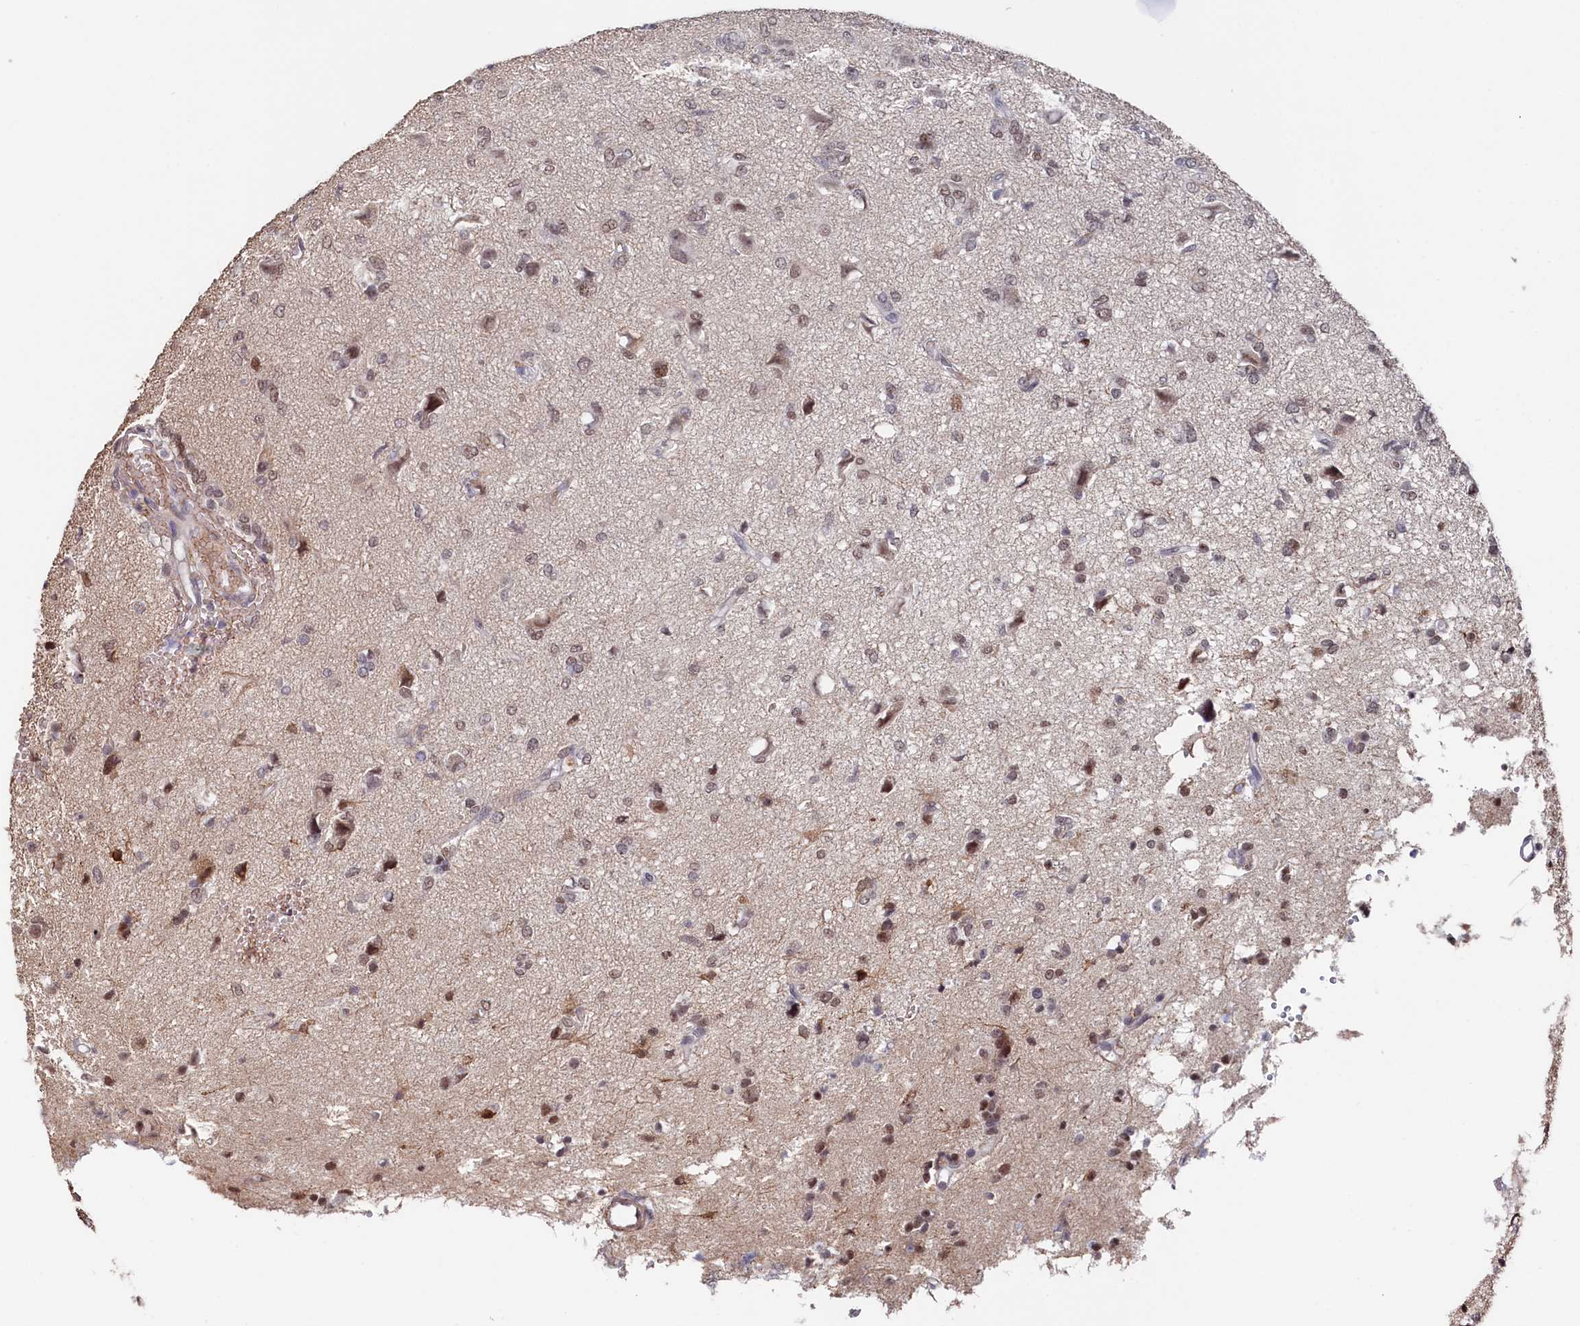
{"staining": {"intensity": "weak", "quantity": ">75%", "location": "nuclear"}, "tissue": "glioma", "cell_type": "Tumor cells", "image_type": "cancer", "snomed": [{"axis": "morphology", "description": "Glioma, malignant, High grade"}, {"axis": "topography", "description": "Brain"}], "caption": "This is a photomicrograph of immunohistochemistry staining of glioma, which shows weak staining in the nuclear of tumor cells.", "gene": "TIGD4", "patient": {"sex": "female", "age": 59}}